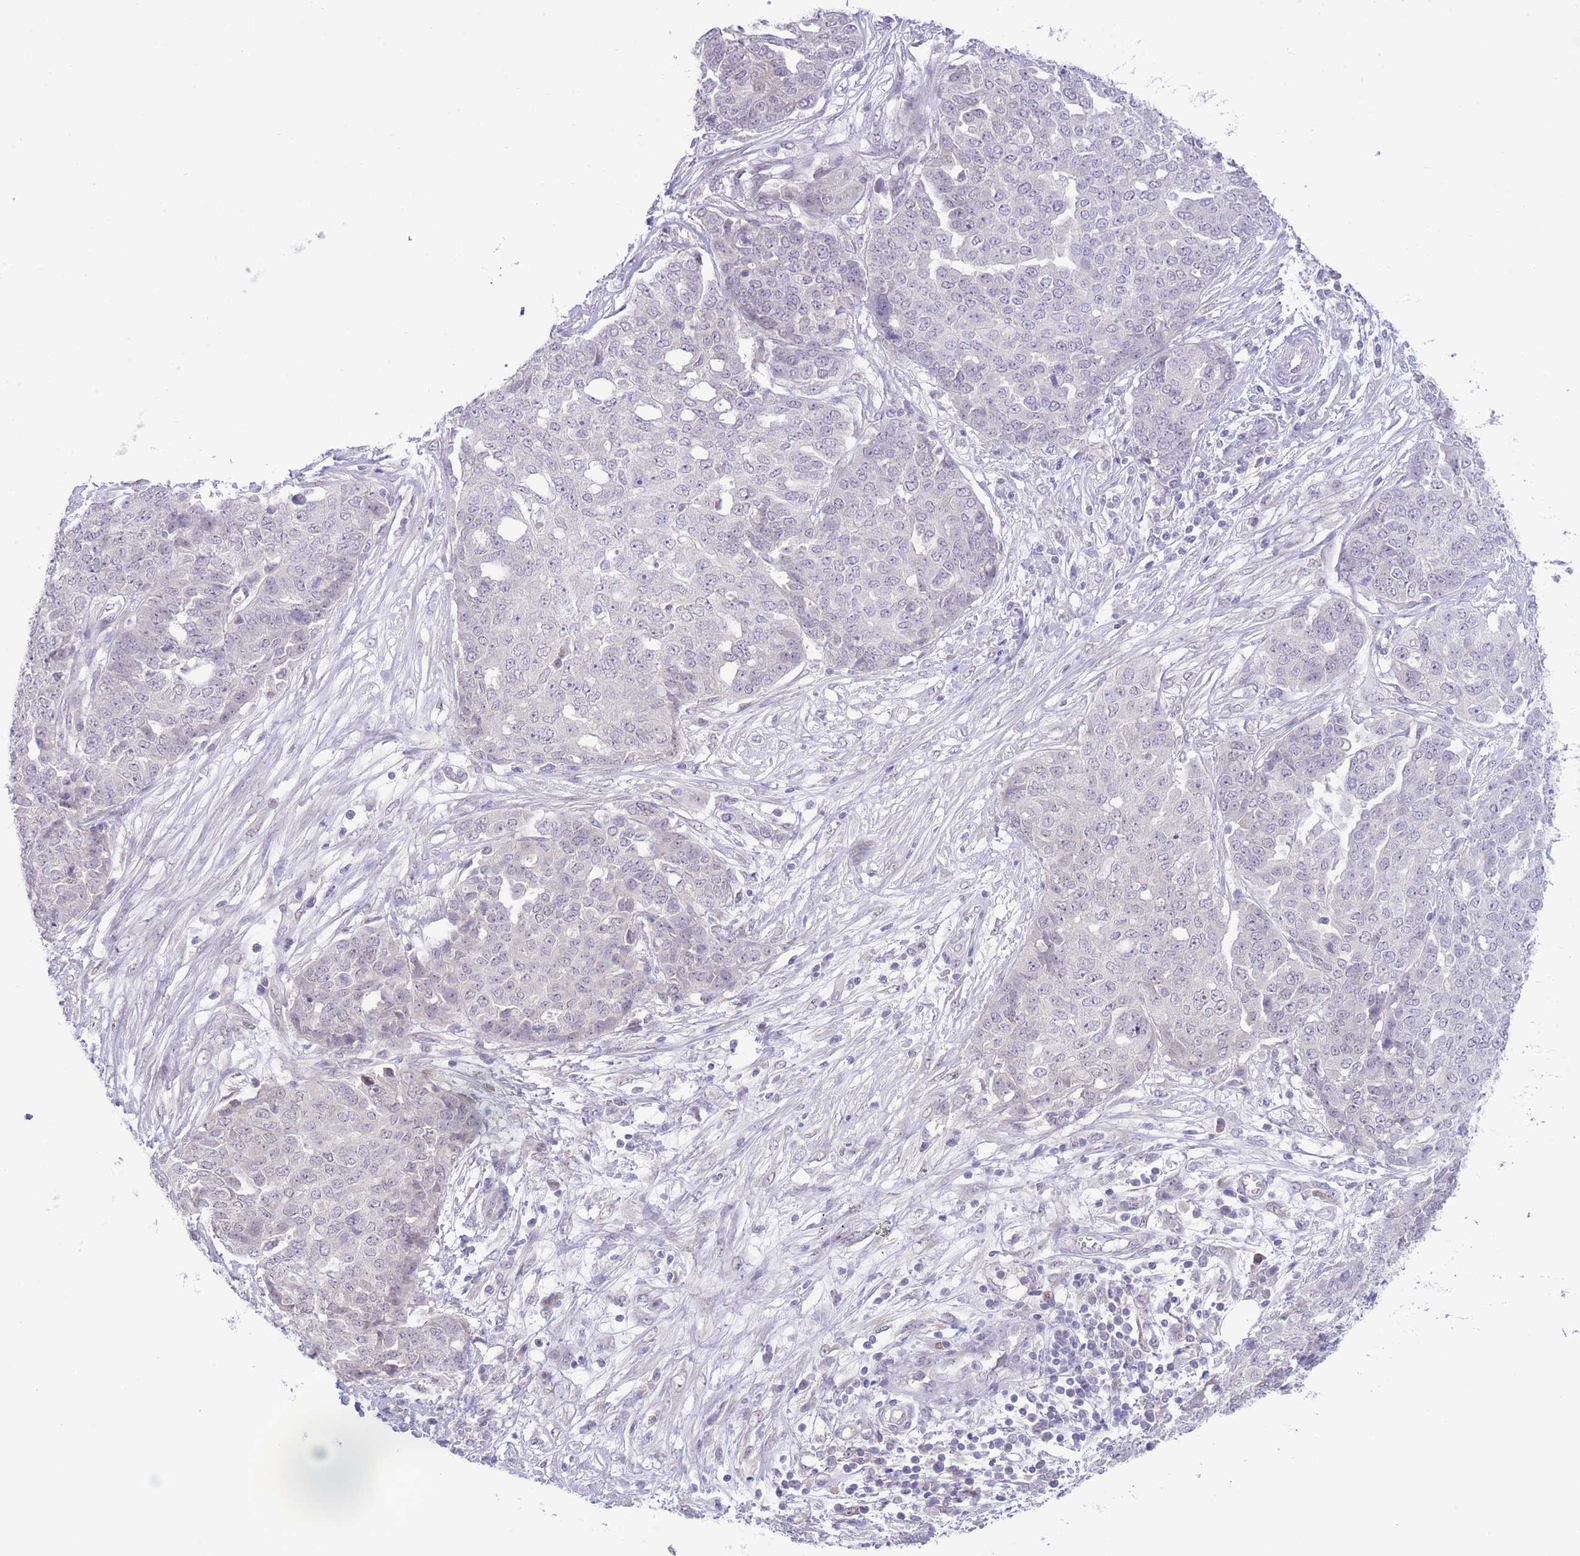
{"staining": {"intensity": "negative", "quantity": "none", "location": "none"}, "tissue": "ovarian cancer", "cell_type": "Tumor cells", "image_type": "cancer", "snomed": [{"axis": "morphology", "description": "Cystadenocarcinoma, serous, NOS"}, {"axis": "topography", "description": "Soft tissue"}, {"axis": "topography", "description": "Ovary"}], "caption": "An image of ovarian cancer stained for a protein exhibits no brown staining in tumor cells.", "gene": "FBXO46", "patient": {"sex": "female", "age": 57}}